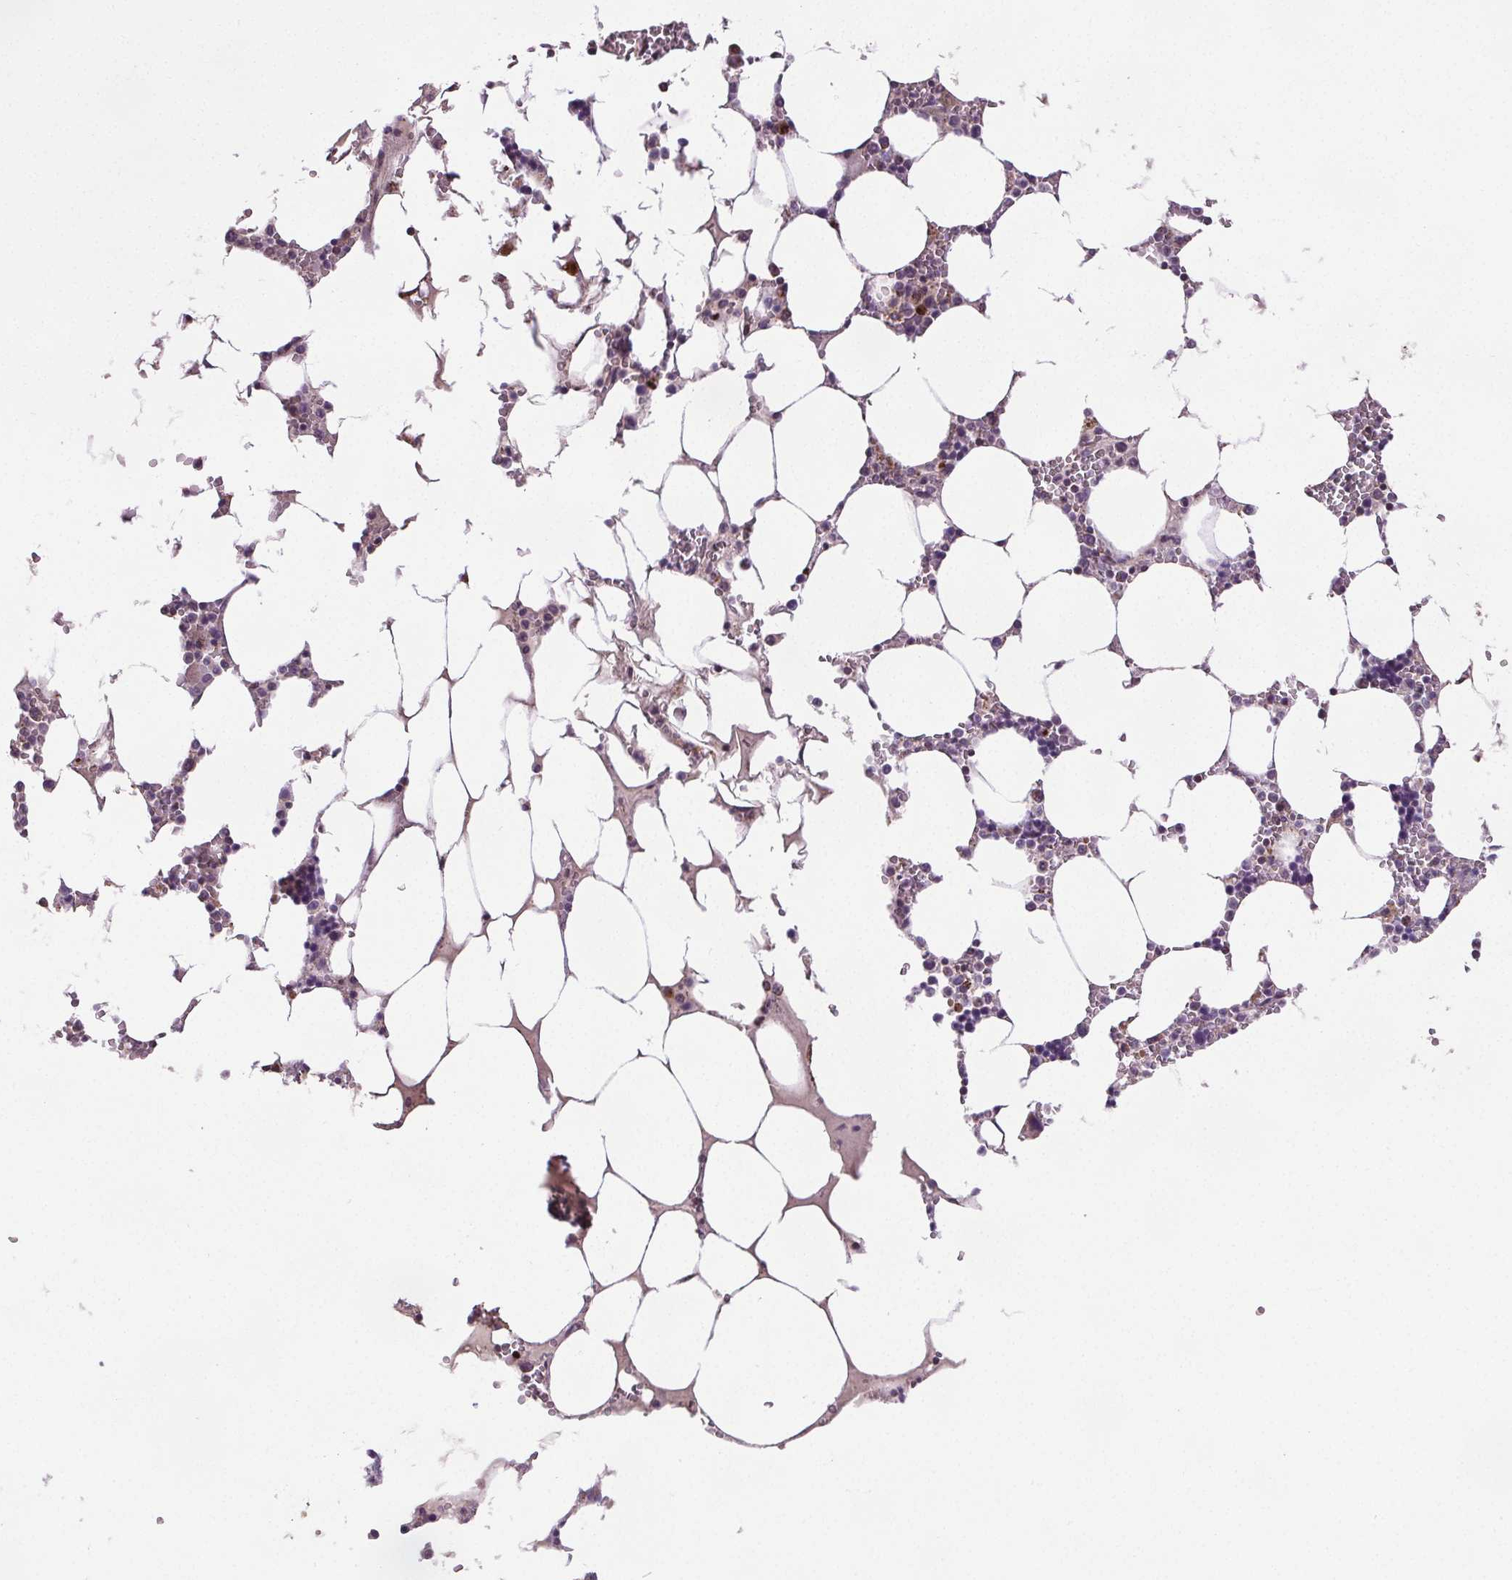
{"staining": {"intensity": "moderate", "quantity": "<25%", "location": "cytoplasmic/membranous"}, "tissue": "bone marrow", "cell_type": "Hematopoietic cells", "image_type": "normal", "snomed": [{"axis": "morphology", "description": "Normal tissue, NOS"}, {"axis": "topography", "description": "Bone marrow"}], "caption": "A brown stain shows moderate cytoplasmic/membranous staining of a protein in hematopoietic cells of unremarkable bone marrow.", "gene": "SUCLA2", "patient": {"sex": "male", "age": 64}}